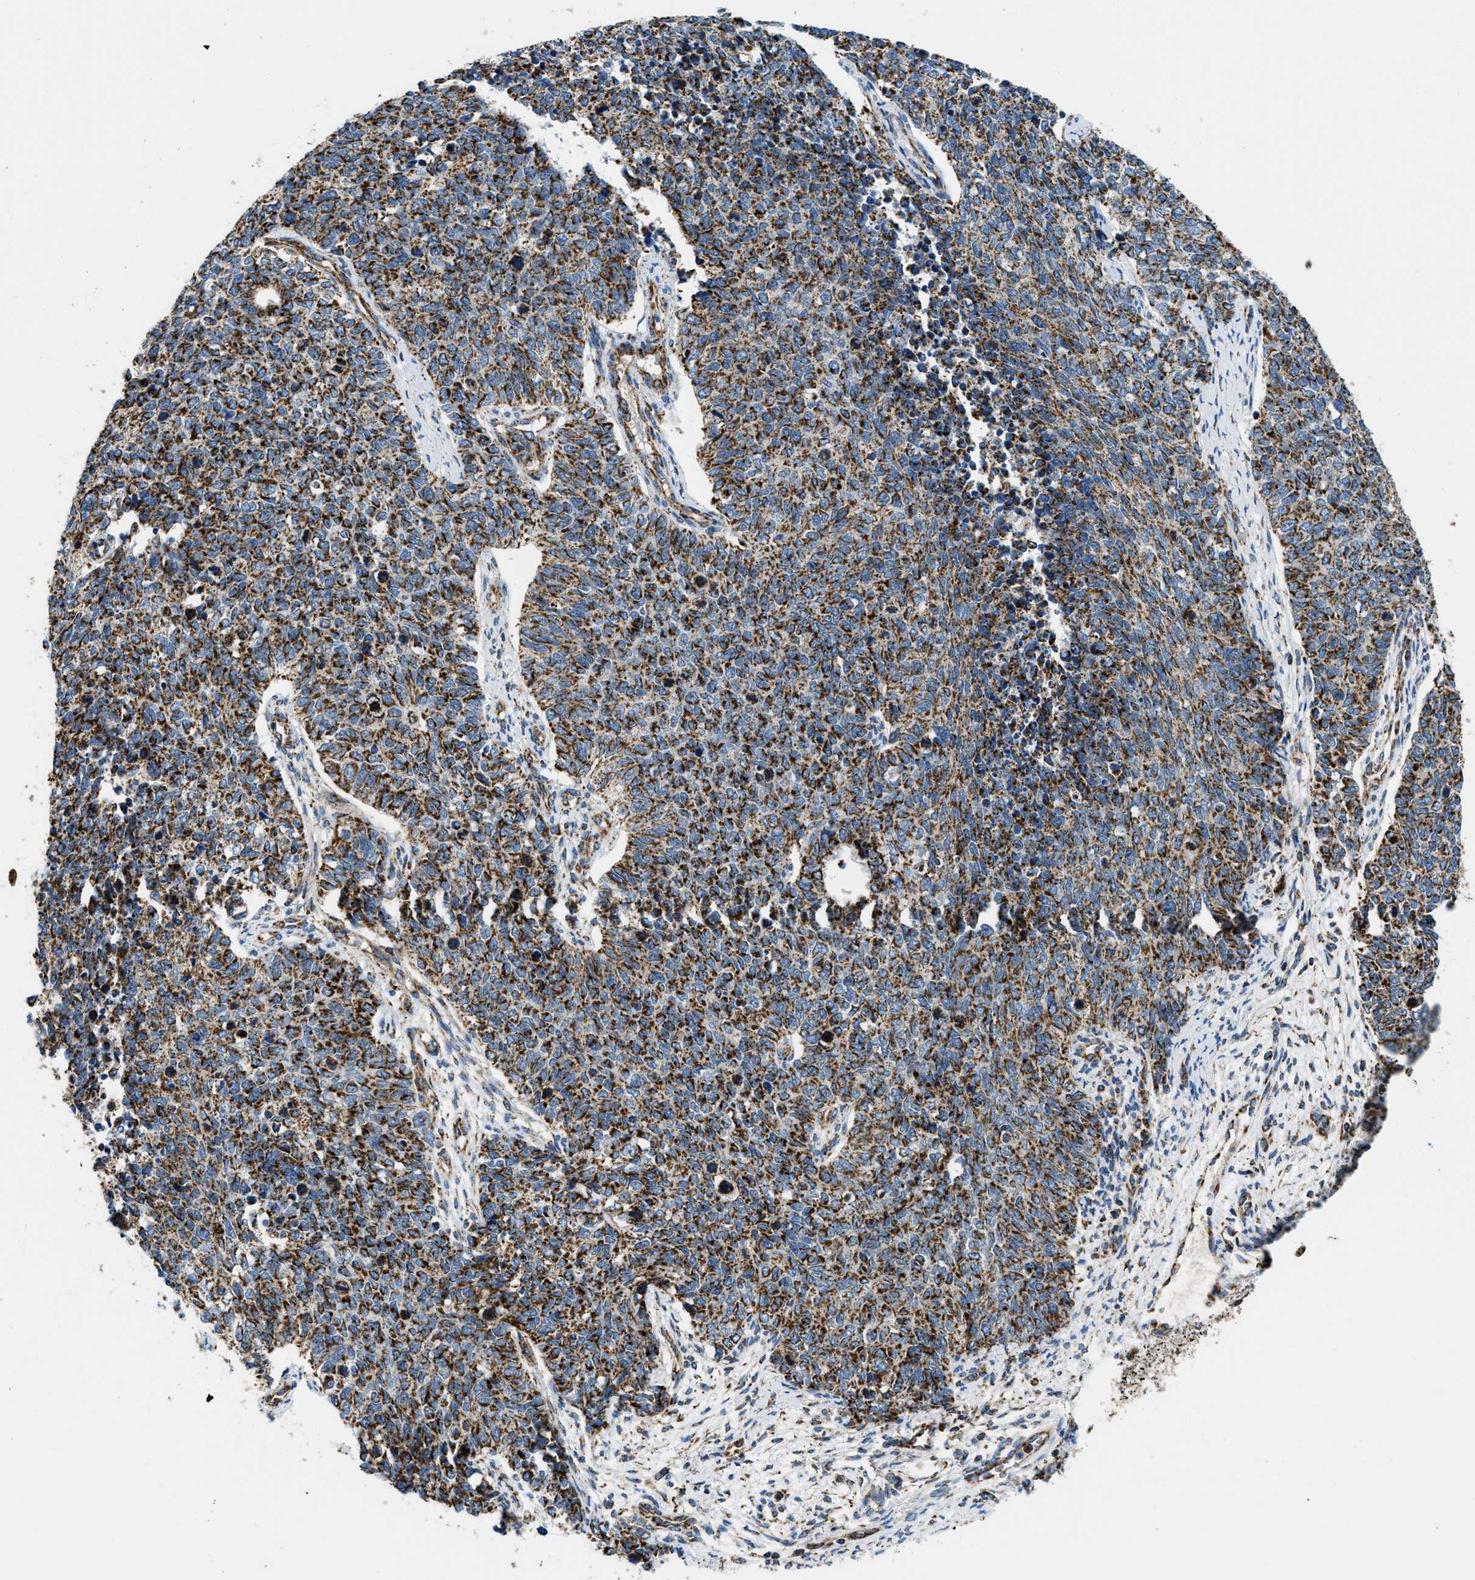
{"staining": {"intensity": "strong", "quantity": ">75%", "location": "cytoplasmic/membranous"}, "tissue": "cervical cancer", "cell_type": "Tumor cells", "image_type": "cancer", "snomed": [{"axis": "morphology", "description": "Squamous cell carcinoma, NOS"}, {"axis": "topography", "description": "Cervix"}], "caption": "High-magnification brightfield microscopy of cervical cancer stained with DAB (3,3'-diaminobenzidine) (brown) and counterstained with hematoxylin (blue). tumor cells exhibit strong cytoplasmic/membranous positivity is appreciated in about>75% of cells.", "gene": "STK33", "patient": {"sex": "female", "age": 63}}